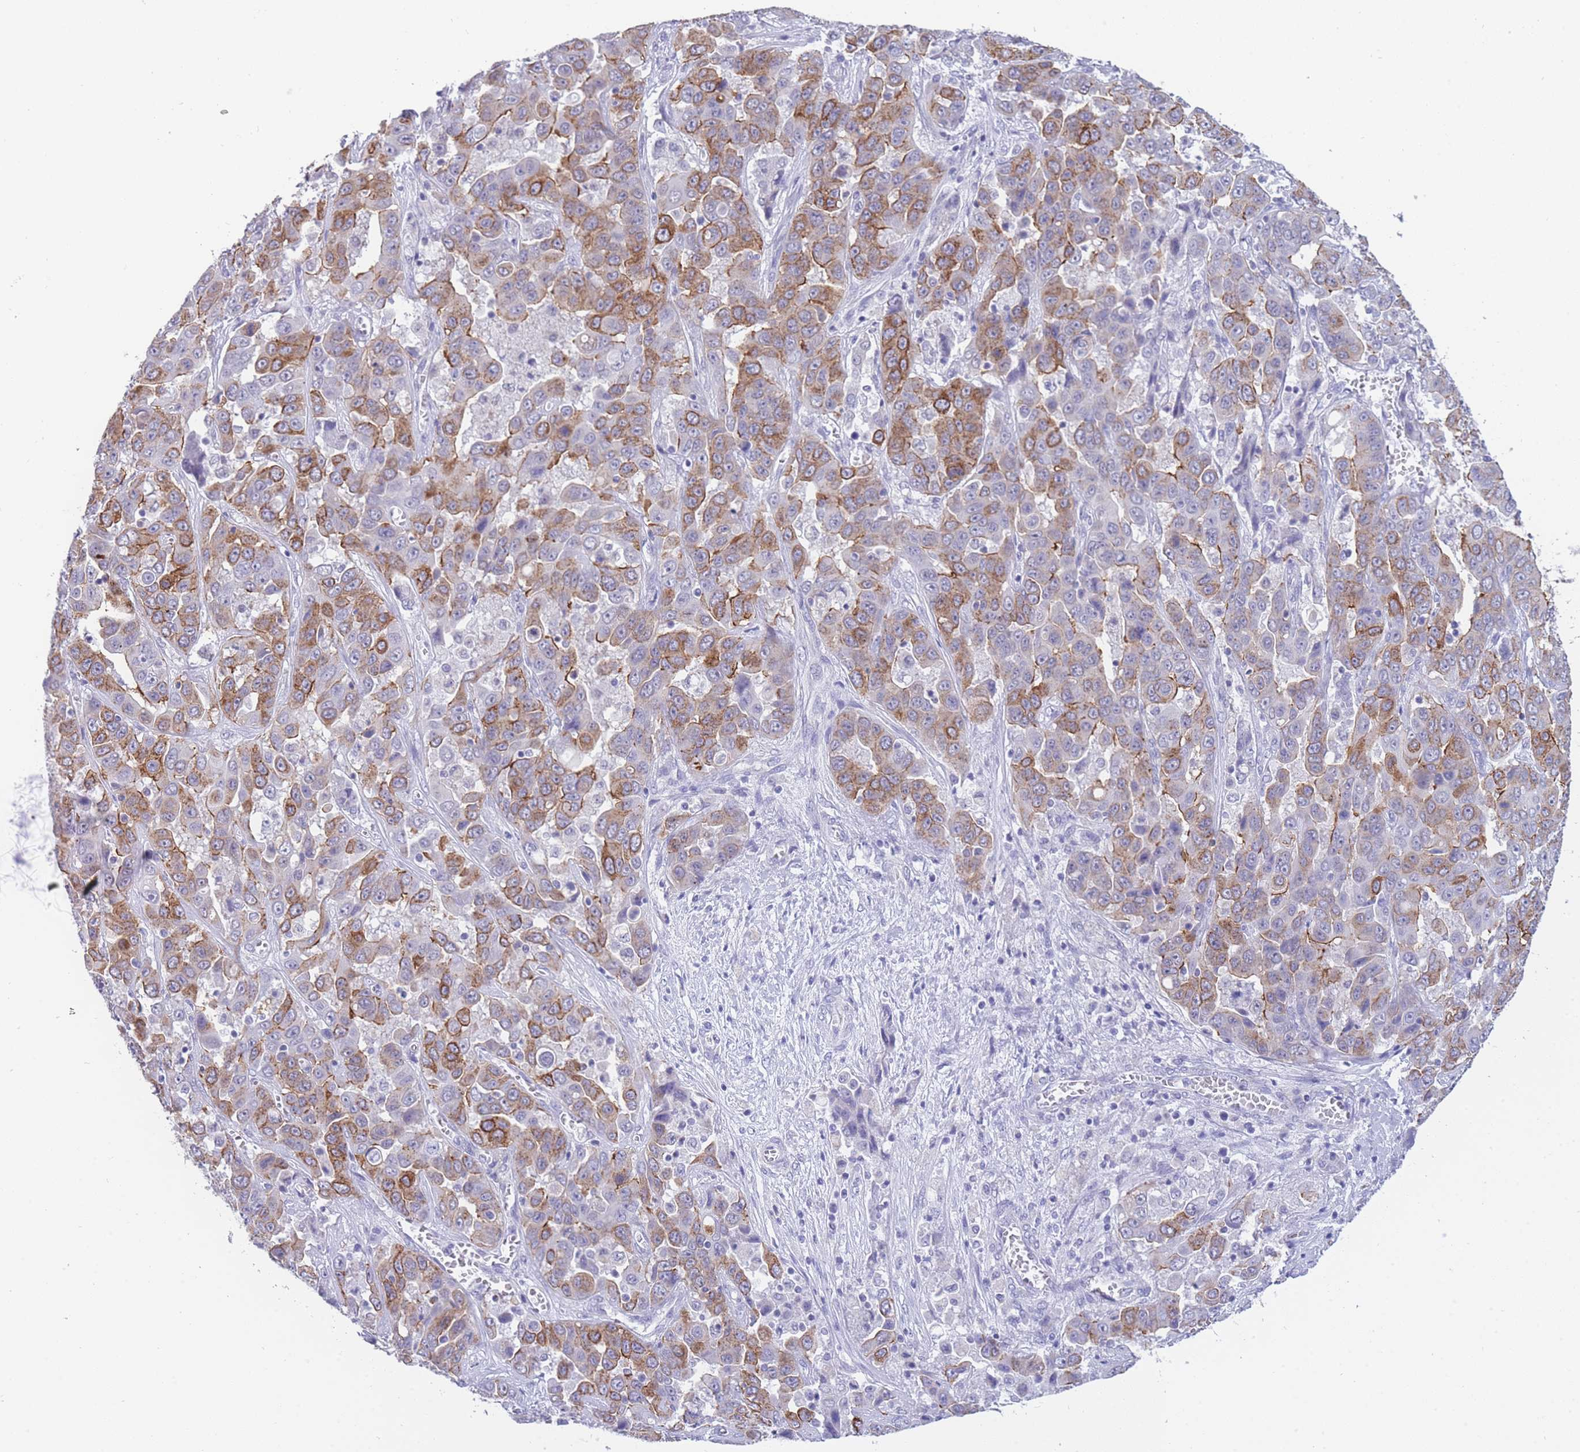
{"staining": {"intensity": "strong", "quantity": "25%-75%", "location": "cytoplasmic/membranous"}, "tissue": "liver cancer", "cell_type": "Tumor cells", "image_type": "cancer", "snomed": [{"axis": "morphology", "description": "Cholangiocarcinoma"}, {"axis": "topography", "description": "Liver"}], "caption": "Strong cytoplasmic/membranous protein expression is present in approximately 25%-75% of tumor cells in liver cholangiocarcinoma. The staining is performed using DAB (3,3'-diaminobenzidine) brown chromogen to label protein expression. The nuclei are counter-stained blue using hematoxylin.", "gene": "FRAT2", "patient": {"sex": "female", "age": 52}}